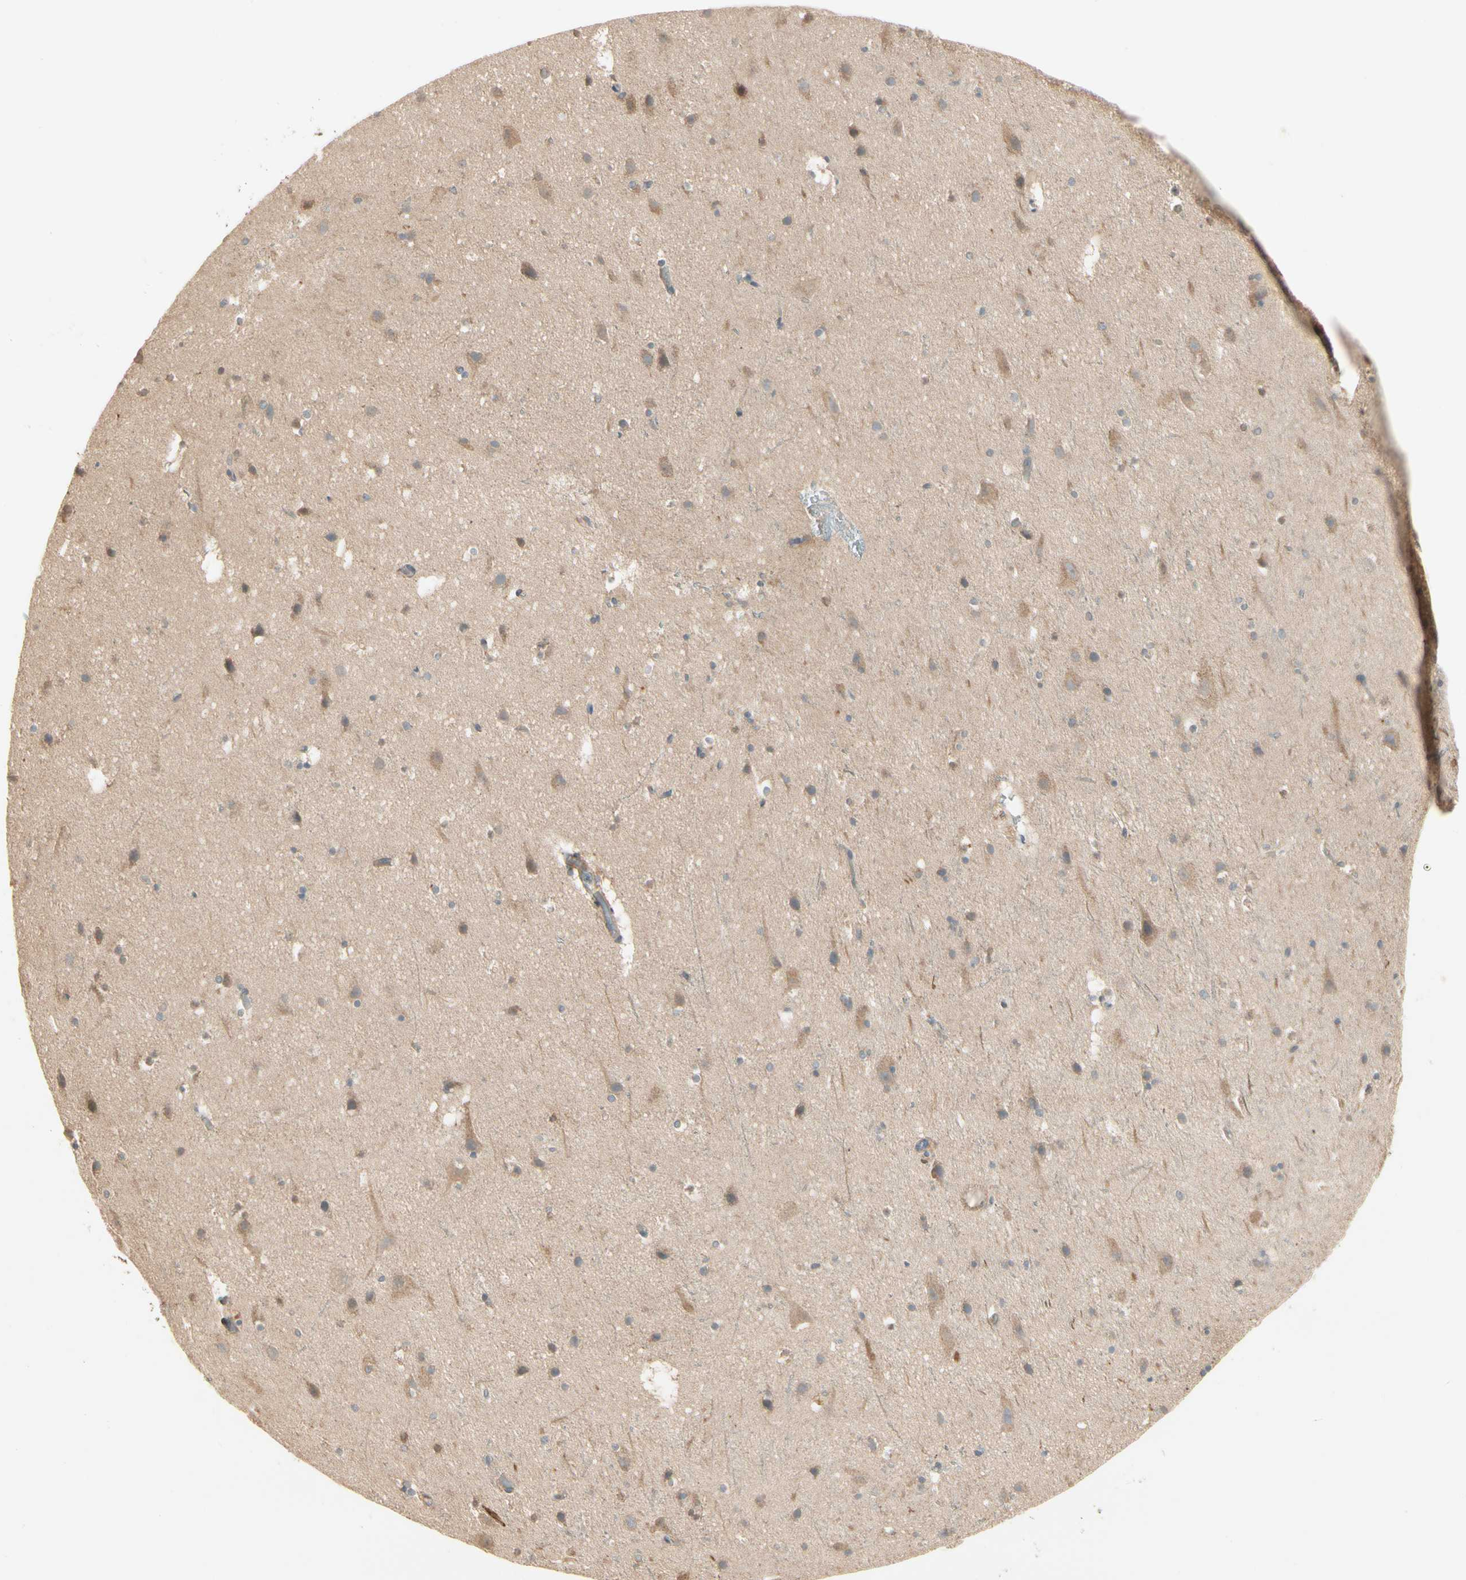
{"staining": {"intensity": "weak", "quantity": "25%-75%", "location": "cytoplasmic/membranous"}, "tissue": "cerebral cortex", "cell_type": "Endothelial cells", "image_type": "normal", "snomed": [{"axis": "morphology", "description": "Normal tissue, NOS"}, {"axis": "topography", "description": "Cerebral cortex"}], "caption": "Human cerebral cortex stained for a protein (brown) shows weak cytoplasmic/membranous positive staining in approximately 25%-75% of endothelial cells.", "gene": "IRAG1", "patient": {"sex": "male", "age": 45}}